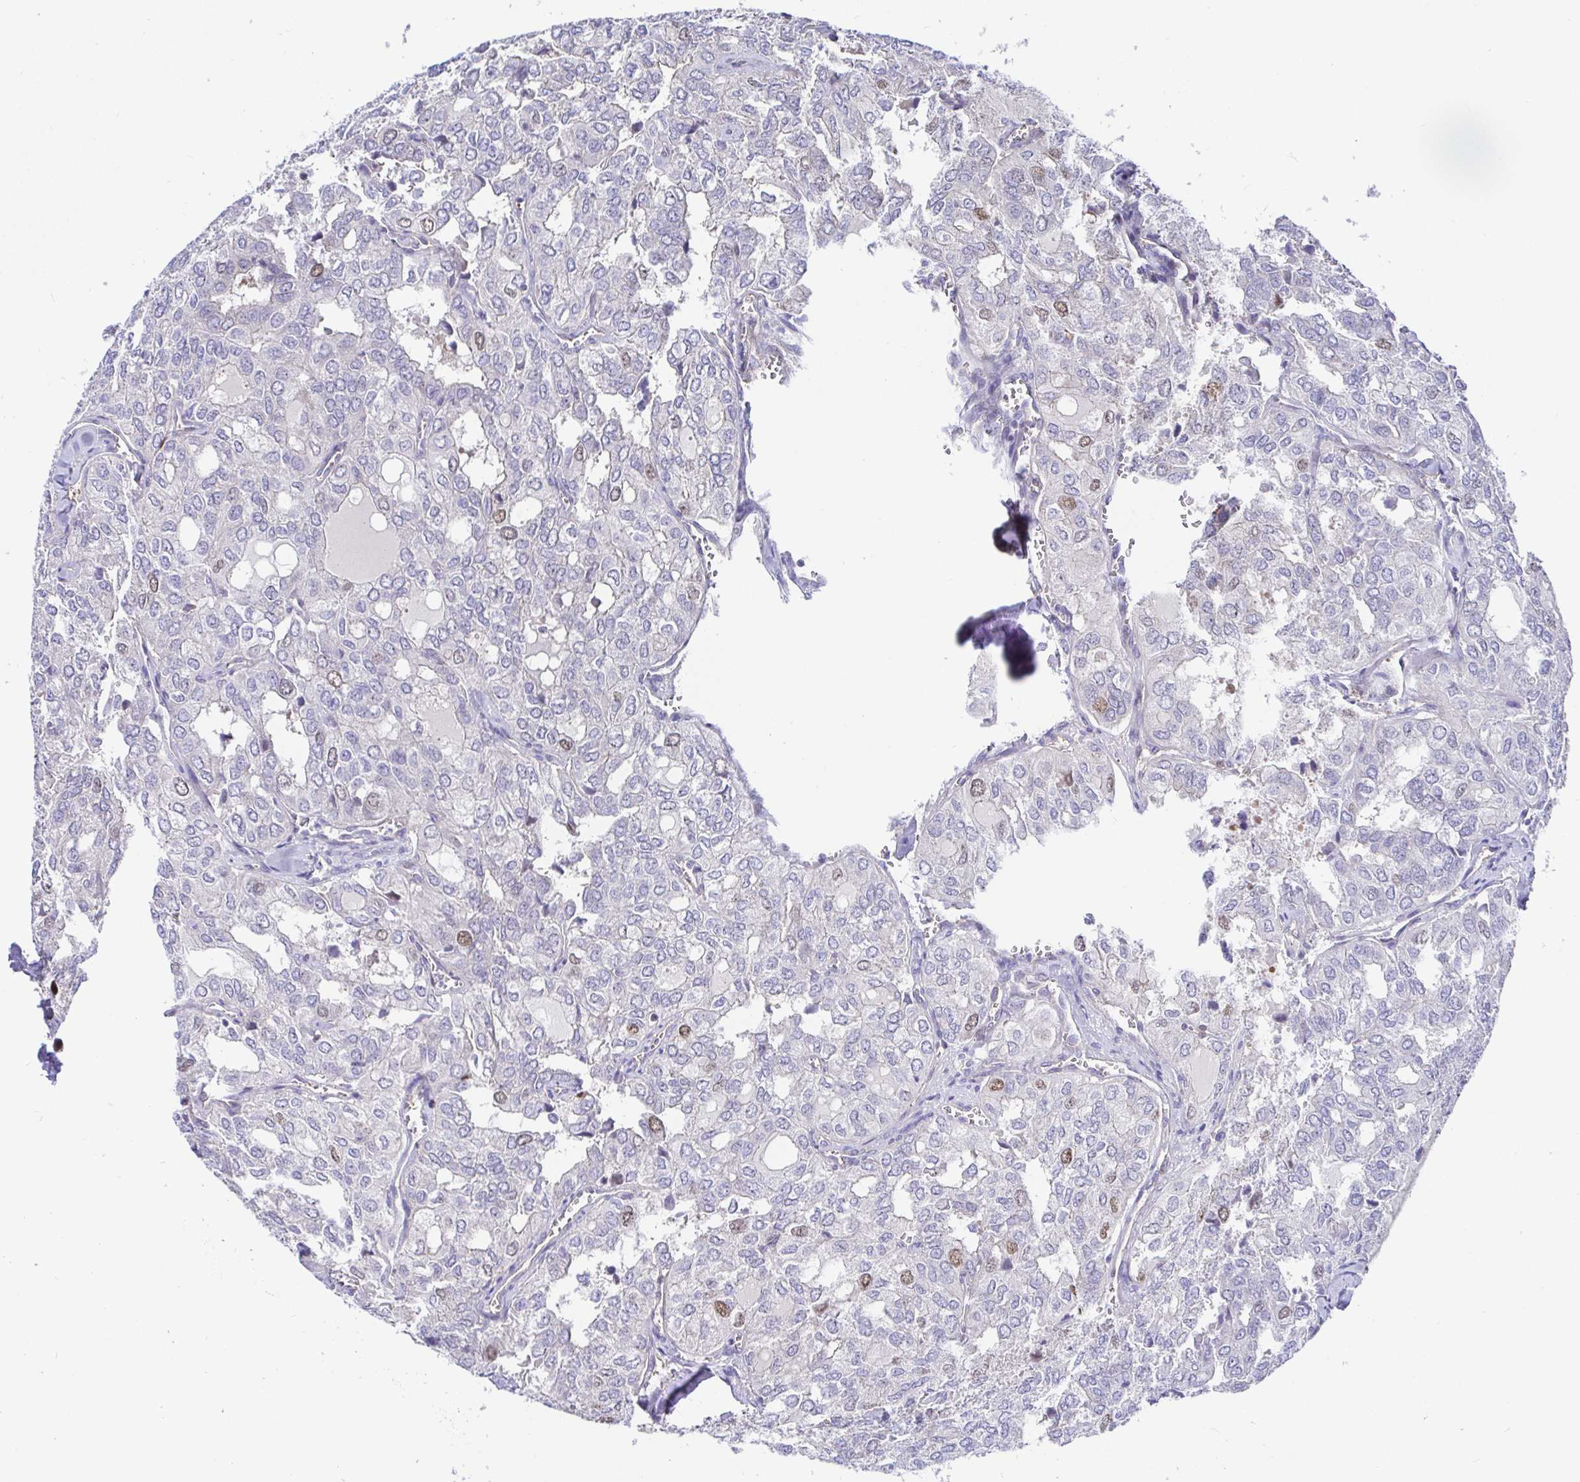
{"staining": {"intensity": "moderate", "quantity": "<25%", "location": "nuclear"}, "tissue": "thyroid cancer", "cell_type": "Tumor cells", "image_type": "cancer", "snomed": [{"axis": "morphology", "description": "Follicular adenoma carcinoma, NOS"}, {"axis": "topography", "description": "Thyroid gland"}], "caption": "A micrograph of thyroid follicular adenoma carcinoma stained for a protein exhibits moderate nuclear brown staining in tumor cells.", "gene": "TIMELESS", "patient": {"sex": "male", "age": 75}}